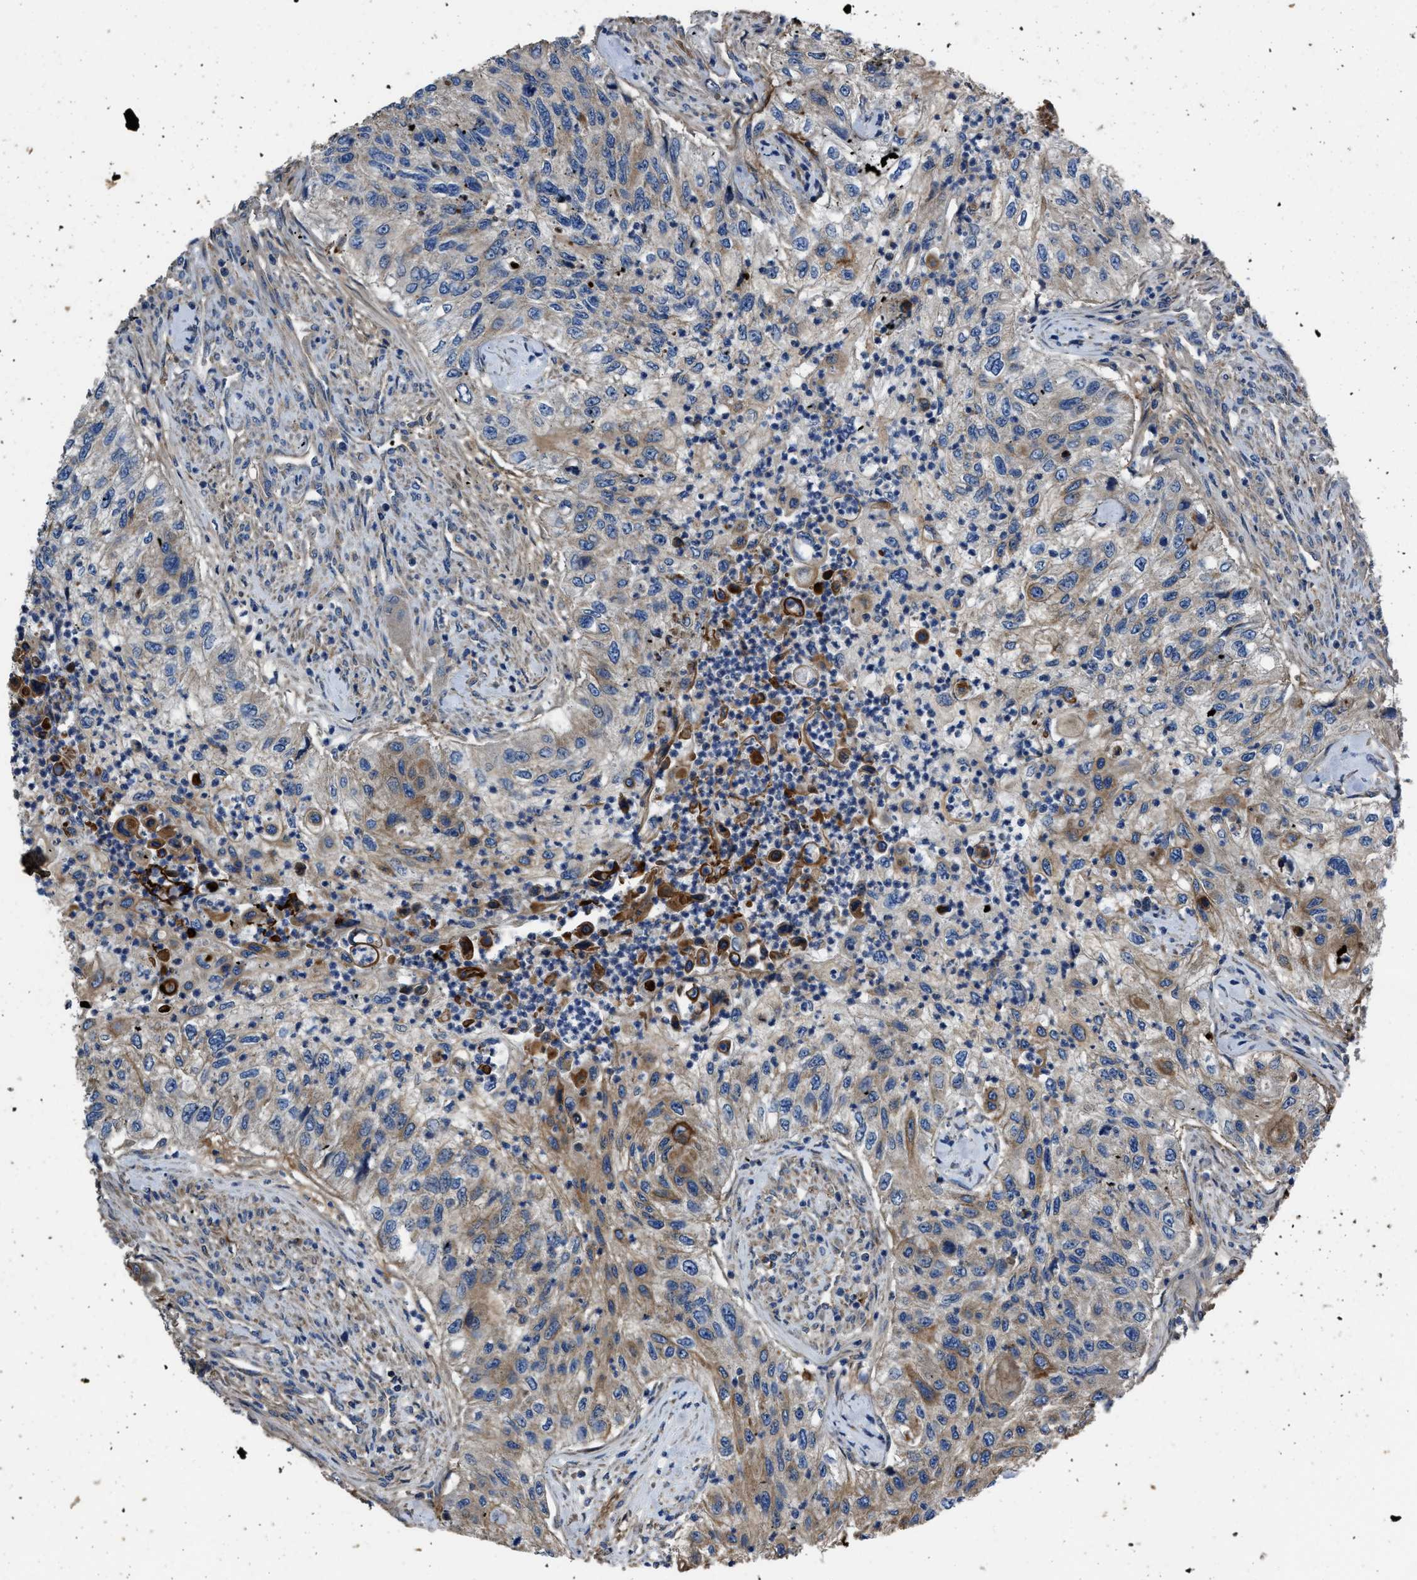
{"staining": {"intensity": "moderate", "quantity": "<25%", "location": "cytoplasmic/membranous"}, "tissue": "urothelial cancer", "cell_type": "Tumor cells", "image_type": "cancer", "snomed": [{"axis": "morphology", "description": "Urothelial carcinoma, High grade"}, {"axis": "topography", "description": "Urinary bladder"}], "caption": "Immunohistochemistry of human high-grade urothelial carcinoma reveals low levels of moderate cytoplasmic/membranous positivity in approximately <25% of tumor cells. (brown staining indicates protein expression, while blue staining denotes nuclei).", "gene": "ERC1", "patient": {"sex": "female", "age": 60}}